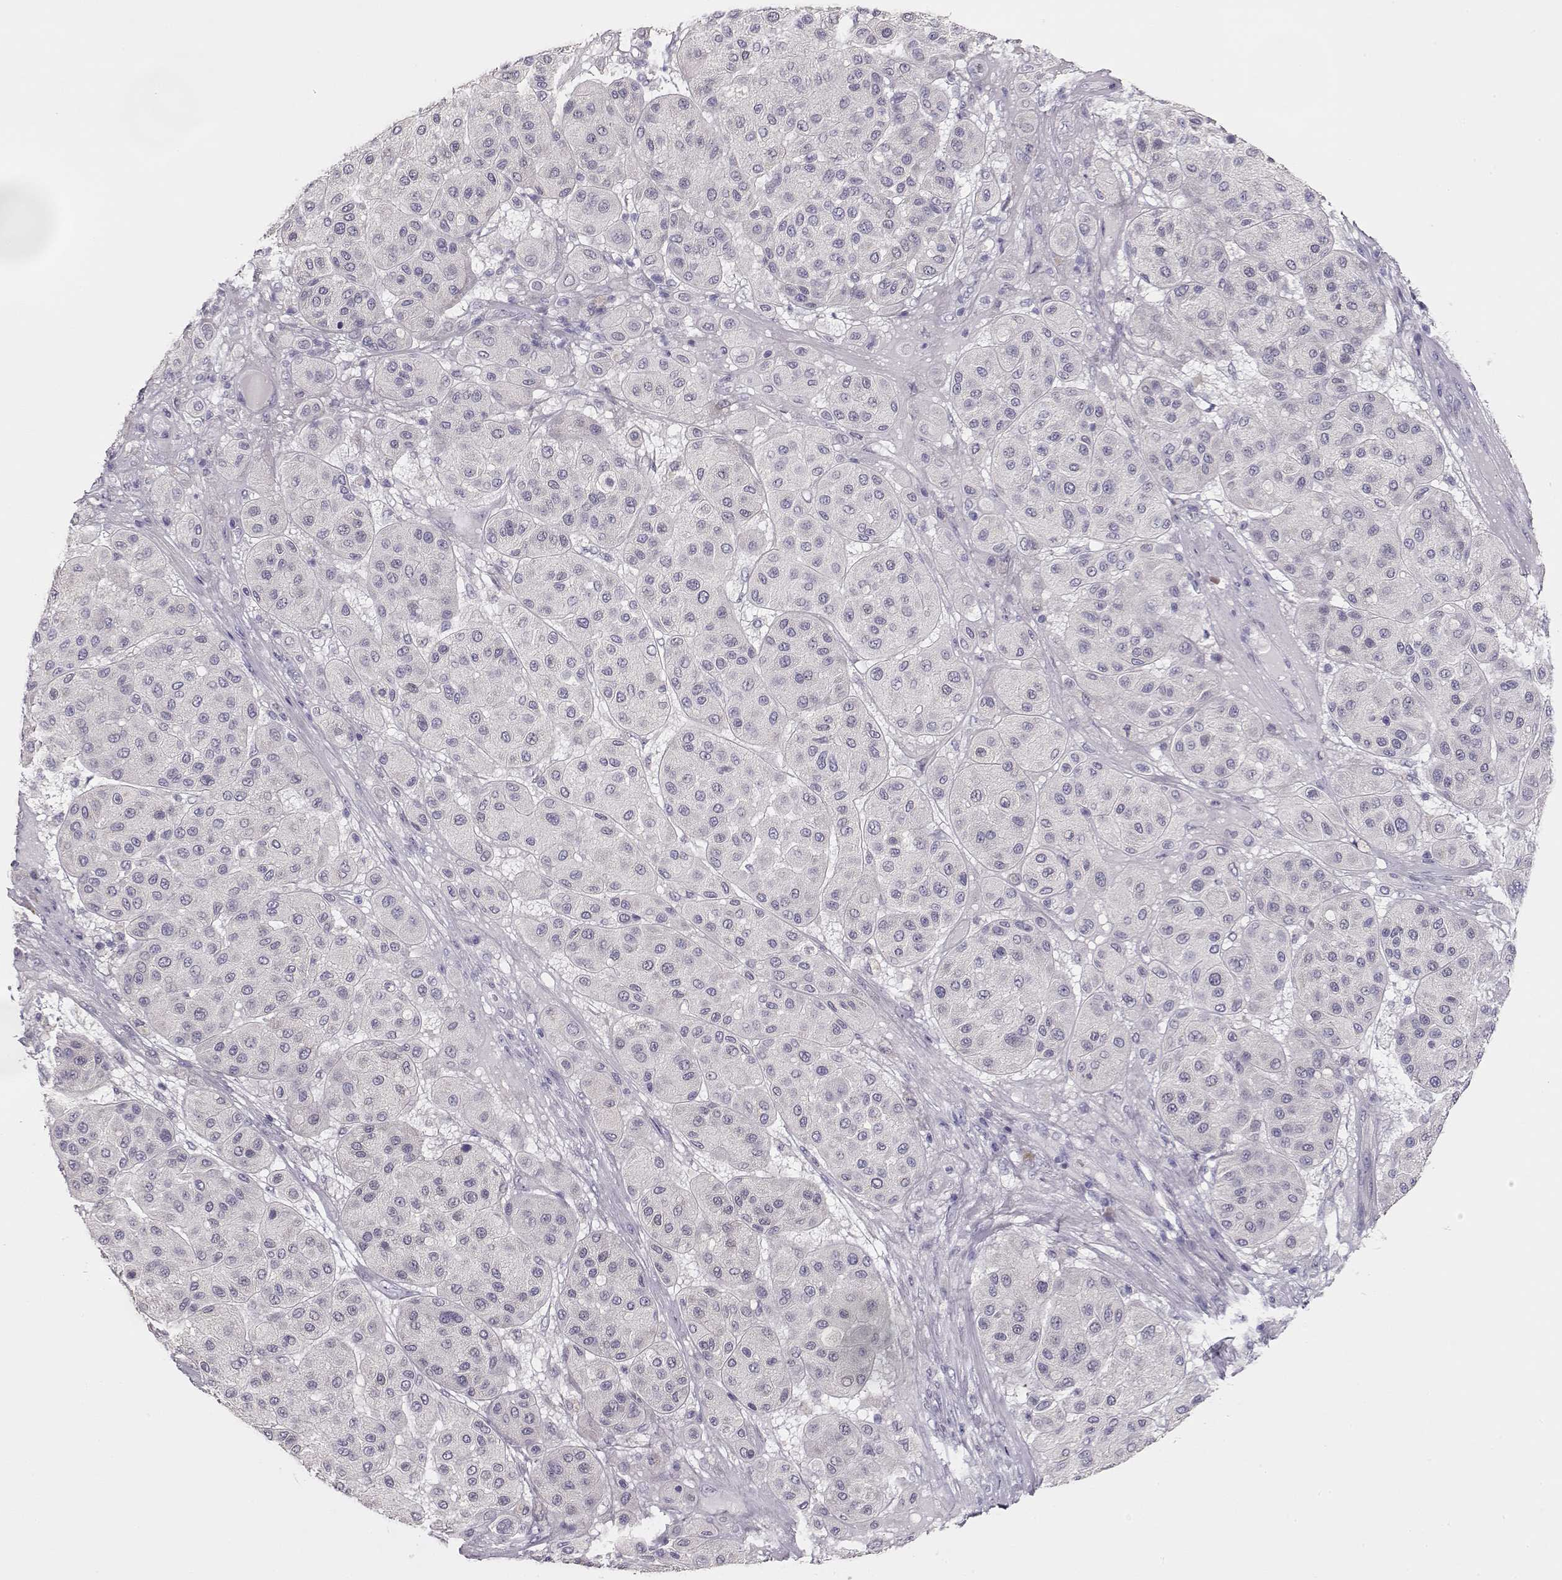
{"staining": {"intensity": "negative", "quantity": "none", "location": "none"}, "tissue": "melanoma", "cell_type": "Tumor cells", "image_type": "cancer", "snomed": [{"axis": "morphology", "description": "Malignant melanoma, Metastatic site"}, {"axis": "topography", "description": "Smooth muscle"}], "caption": "There is no significant expression in tumor cells of melanoma.", "gene": "GLIPR1L2", "patient": {"sex": "male", "age": 41}}